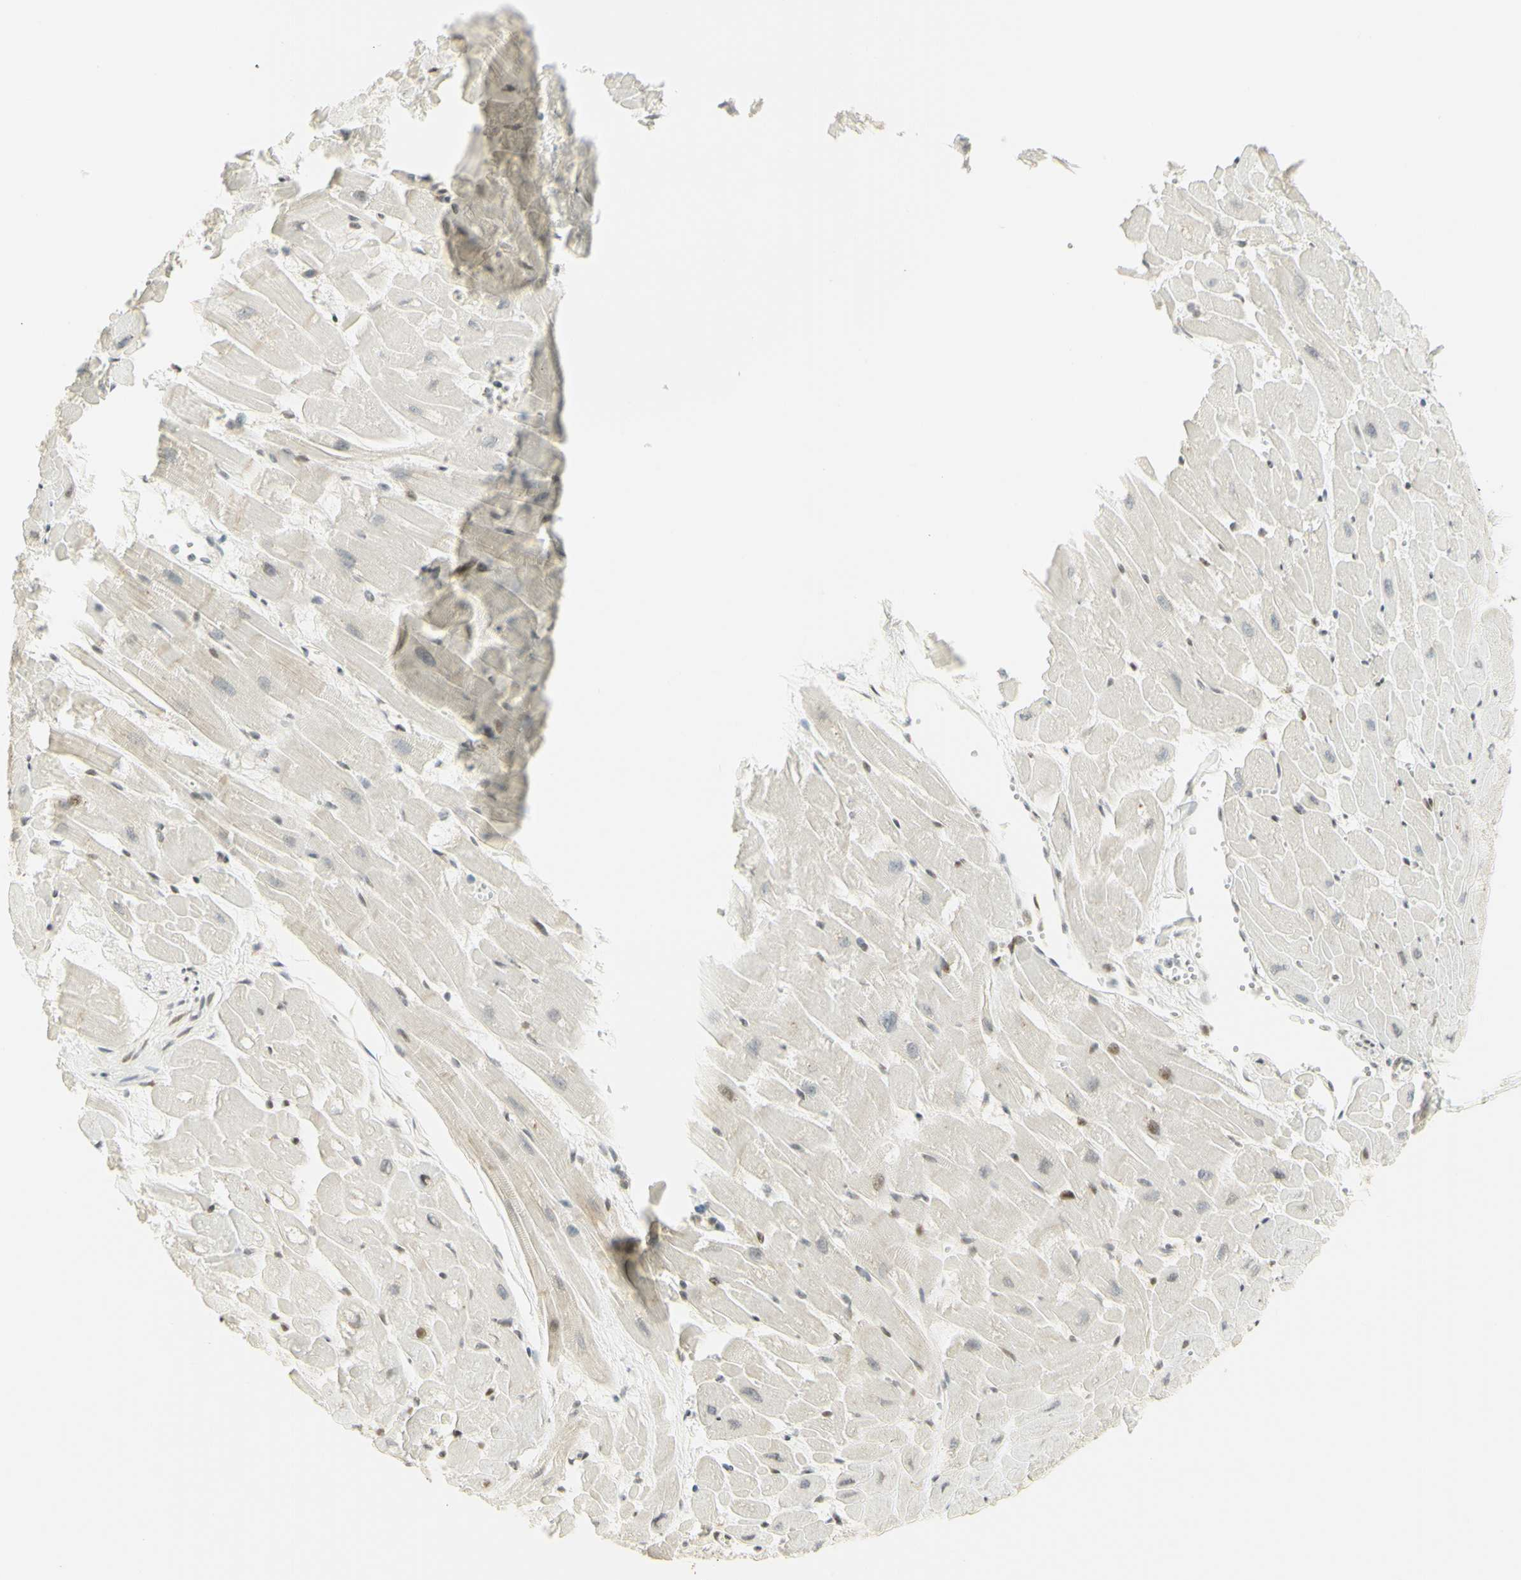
{"staining": {"intensity": "moderate", "quantity": "<25%", "location": "nuclear"}, "tissue": "heart muscle", "cell_type": "Cardiomyocytes", "image_type": "normal", "snomed": [{"axis": "morphology", "description": "Normal tissue, NOS"}, {"axis": "topography", "description": "Heart"}], "caption": "Protein staining by IHC demonstrates moderate nuclear expression in approximately <25% of cardiomyocytes in benign heart muscle.", "gene": "KIF11", "patient": {"sex": "female", "age": 19}}